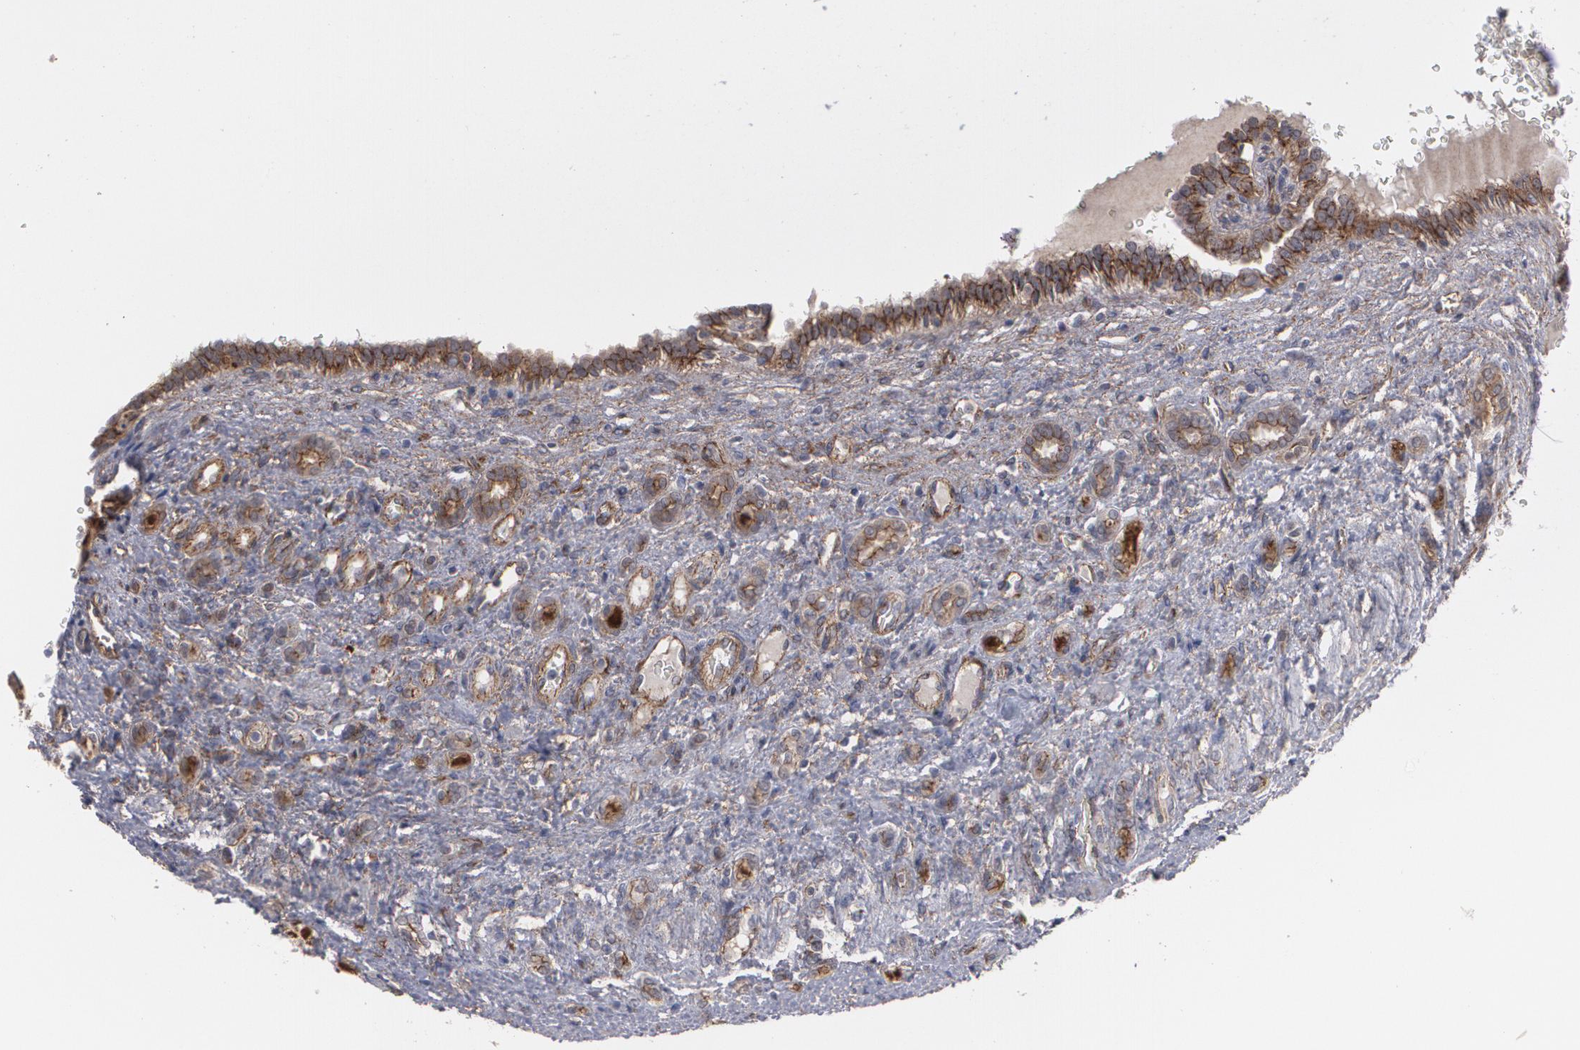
{"staining": {"intensity": "moderate", "quantity": ">75%", "location": "cytoplasmic/membranous"}, "tissue": "renal cancer", "cell_type": "Tumor cells", "image_type": "cancer", "snomed": [{"axis": "morphology", "description": "Inflammation, NOS"}, {"axis": "morphology", "description": "Adenocarcinoma, NOS"}, {"axis": "topography", "description": "Kidney"}], "caption": "Immunohistochemical staining of human renal cancer (adenocarcinoma) shows medium levels of moderate cytoplasmic/membranous positivity in approximately >75% of tumor cells.", "gene": "TJP1", "patient": {"sex": "male", "age": 68}}